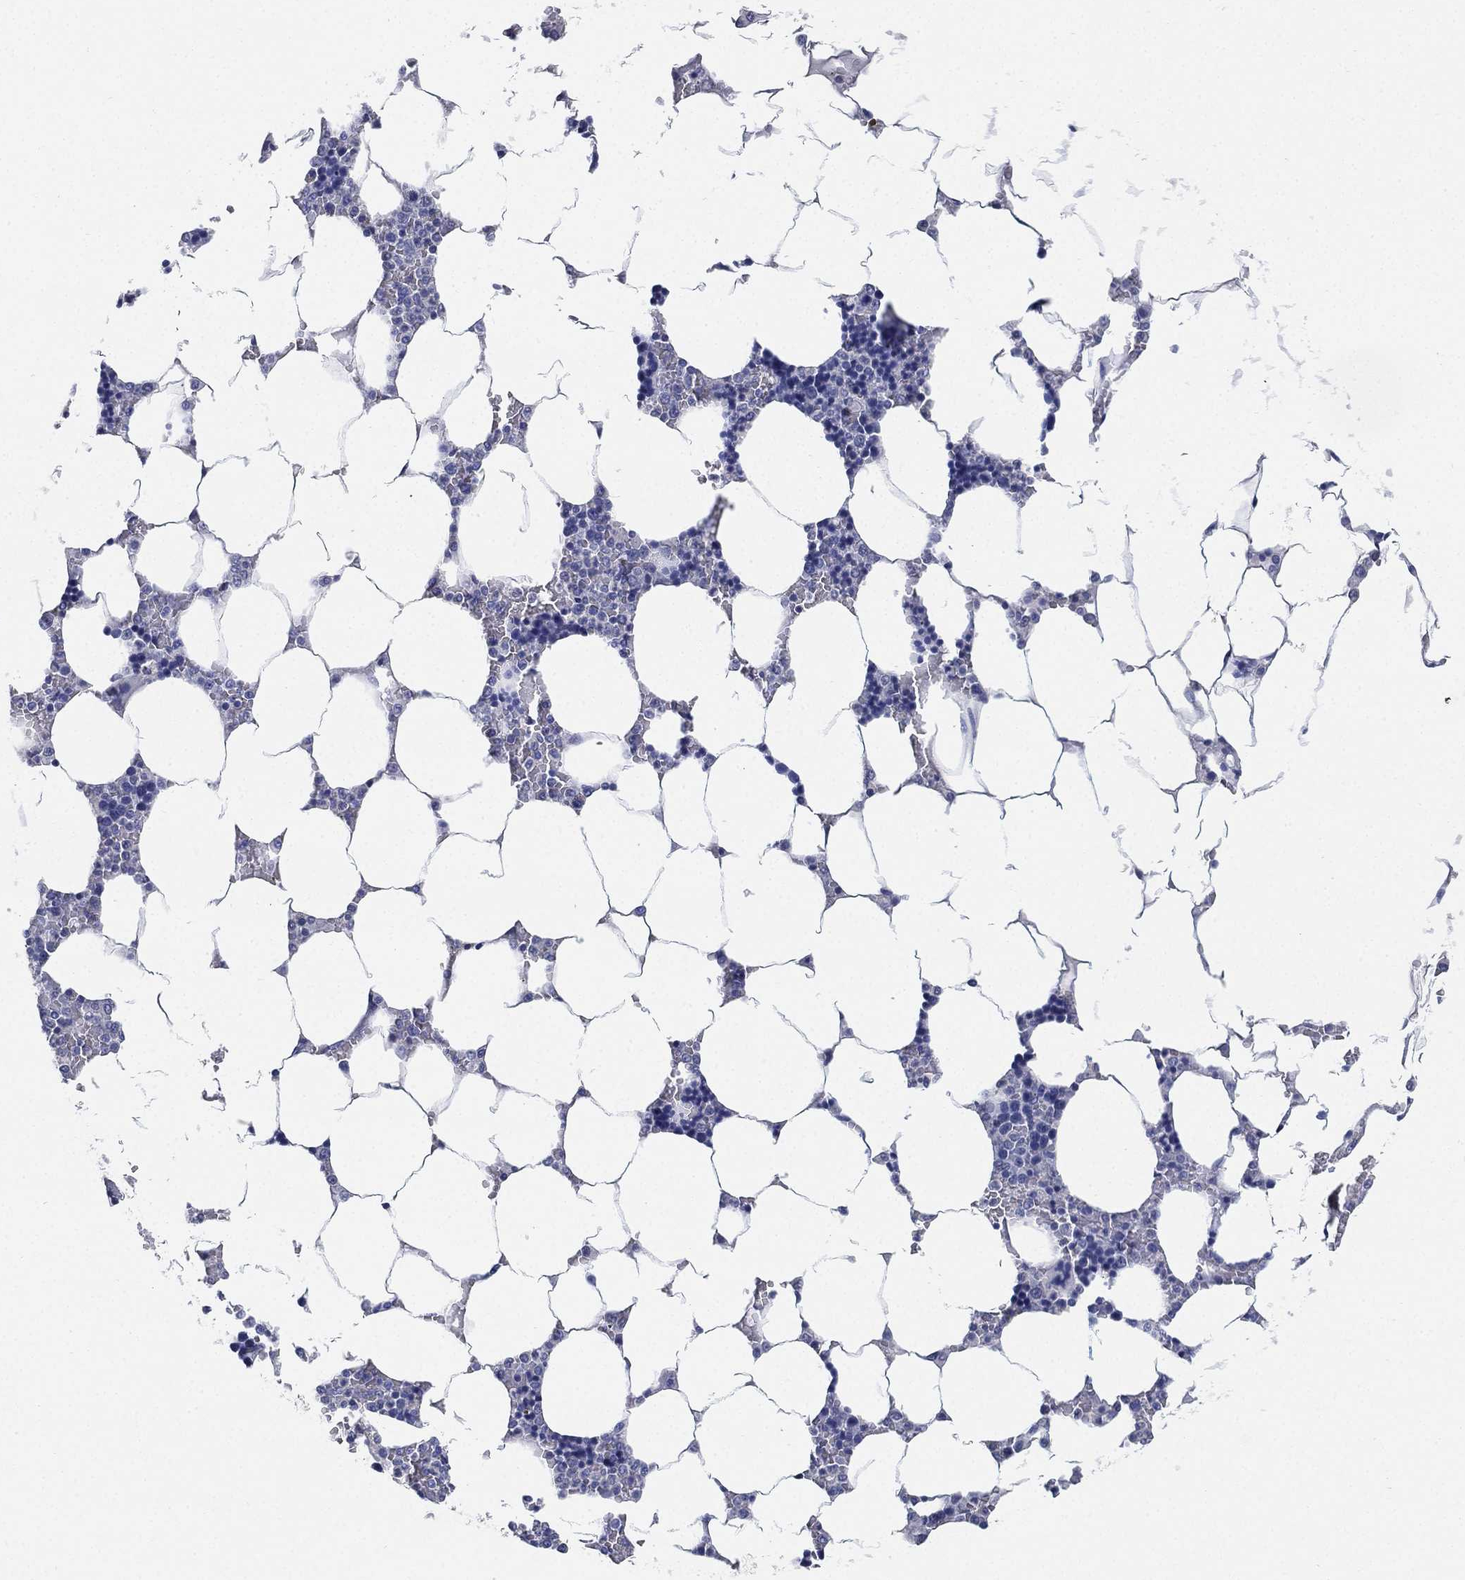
{"staining": {"intensity": "negative", "quantity": "none", "location": "none"}, "tissue": "bone marrow", "cell_type": "Hematopoietic cells", "image_type": "normal", "snomed": [{"axis": "morphology", "description": "Normal tissue, NOS"}, {"axis": "topography", "description": "Bone marrow"}], "caption": "Histopathology image shows no significant protein staining in hematopoietic cells of normal bone marrow.", "gene": "IYD", "patient": {"sex": "male", "age": 63}}